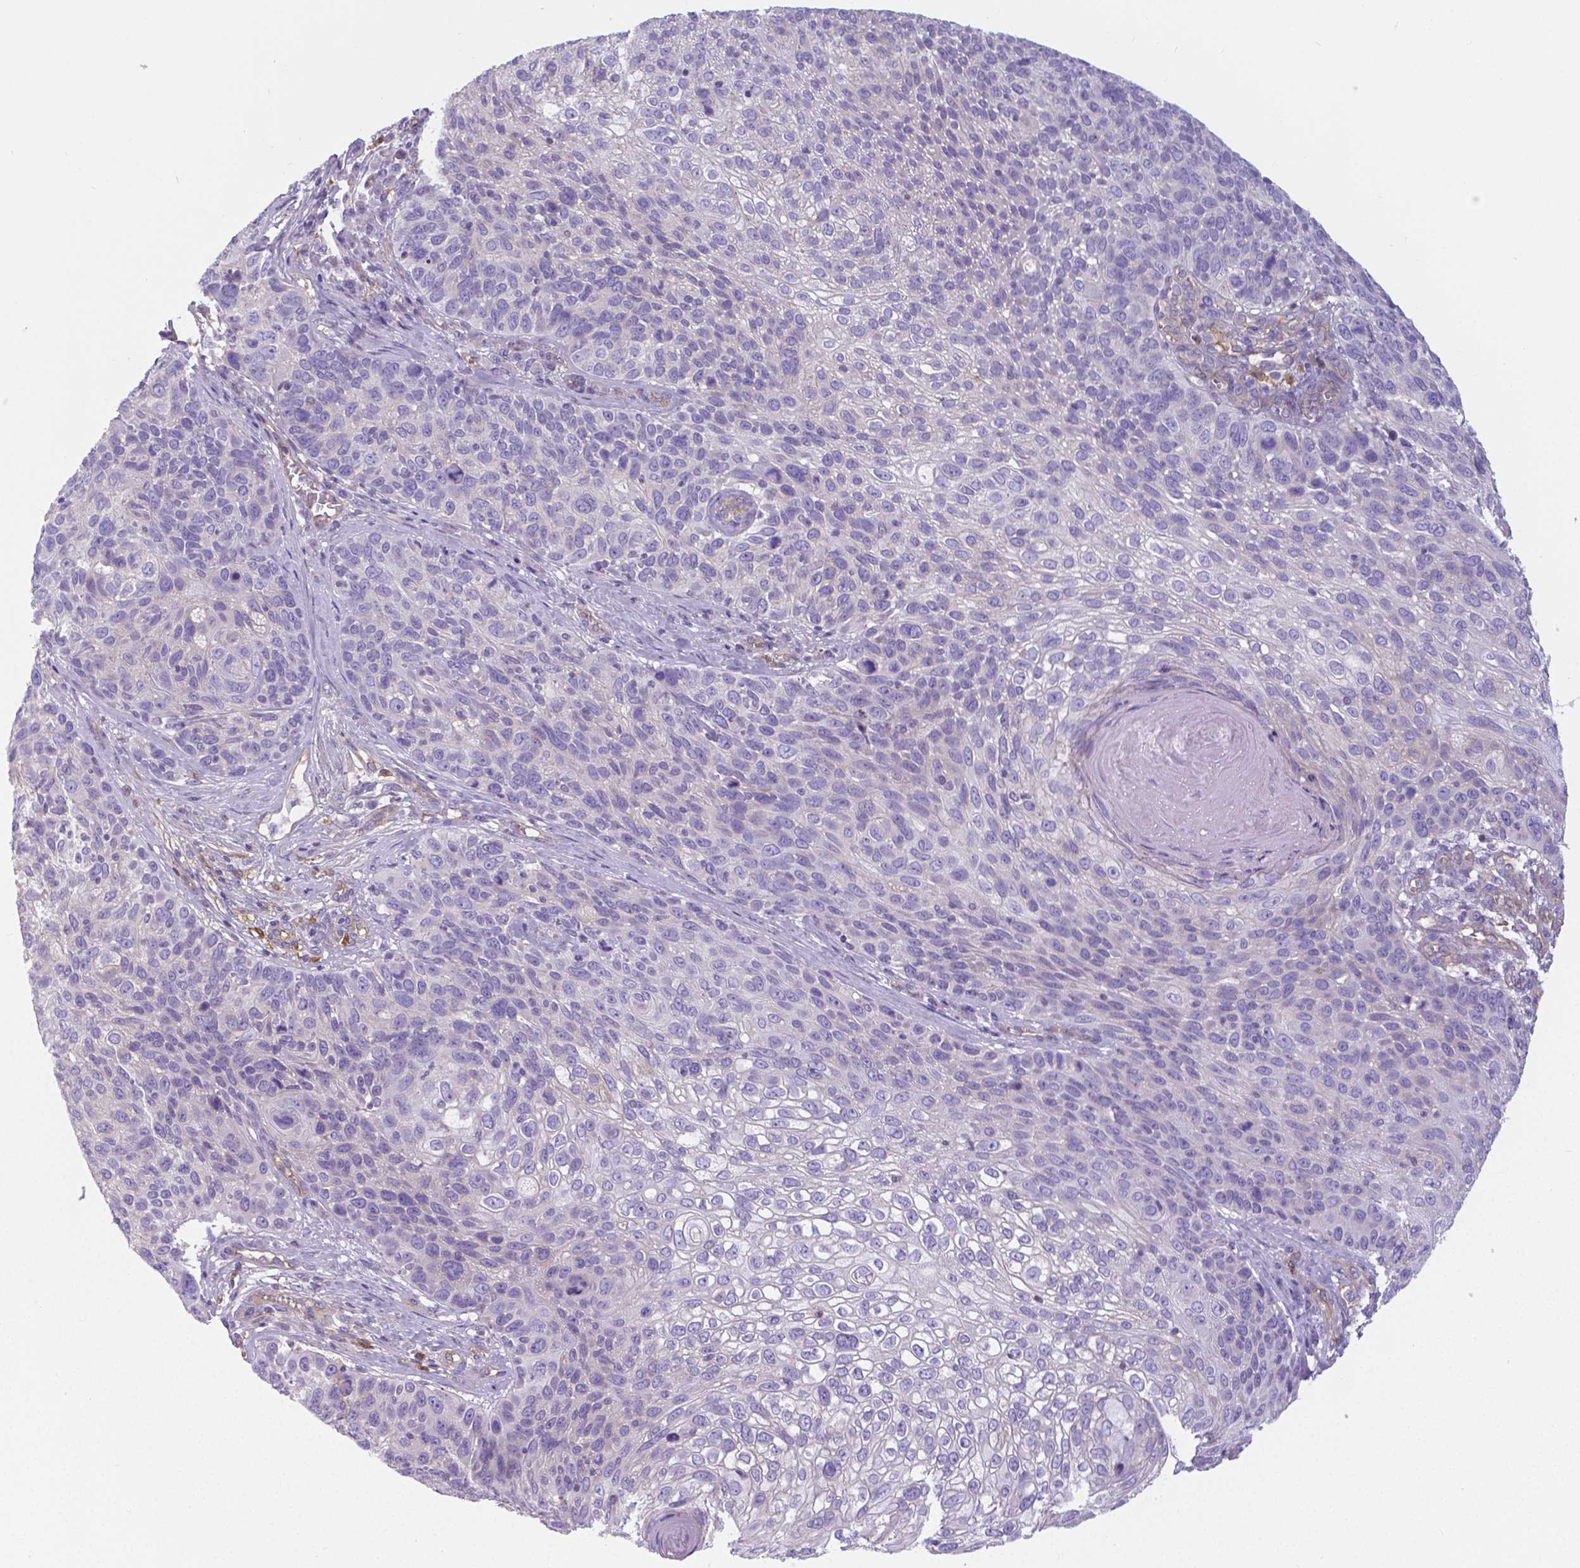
{"staining": {"intensity": "negative", "quantity": "none", "location": "none"}, "tissue": "skin cancer", "cell_type": "Tumor cells", "image_type": "cancer", "snomed": [{"axis": "morphology", "description": "Squamous cell carcinoma, NOS"}, {"axis": "topography", "description": "Skin"}], "caption": "Immunohistochemistry (IHC) photomicrograph of neoplastic tissue: skin cancer (squamous cell carcinoma) stained with DAB (3,3'-diaminobenzidine) exhibits no significant protein positivity in tumor cells.", "gene": "CRMP1", "patient": {"sex": "male", "age": 92}}